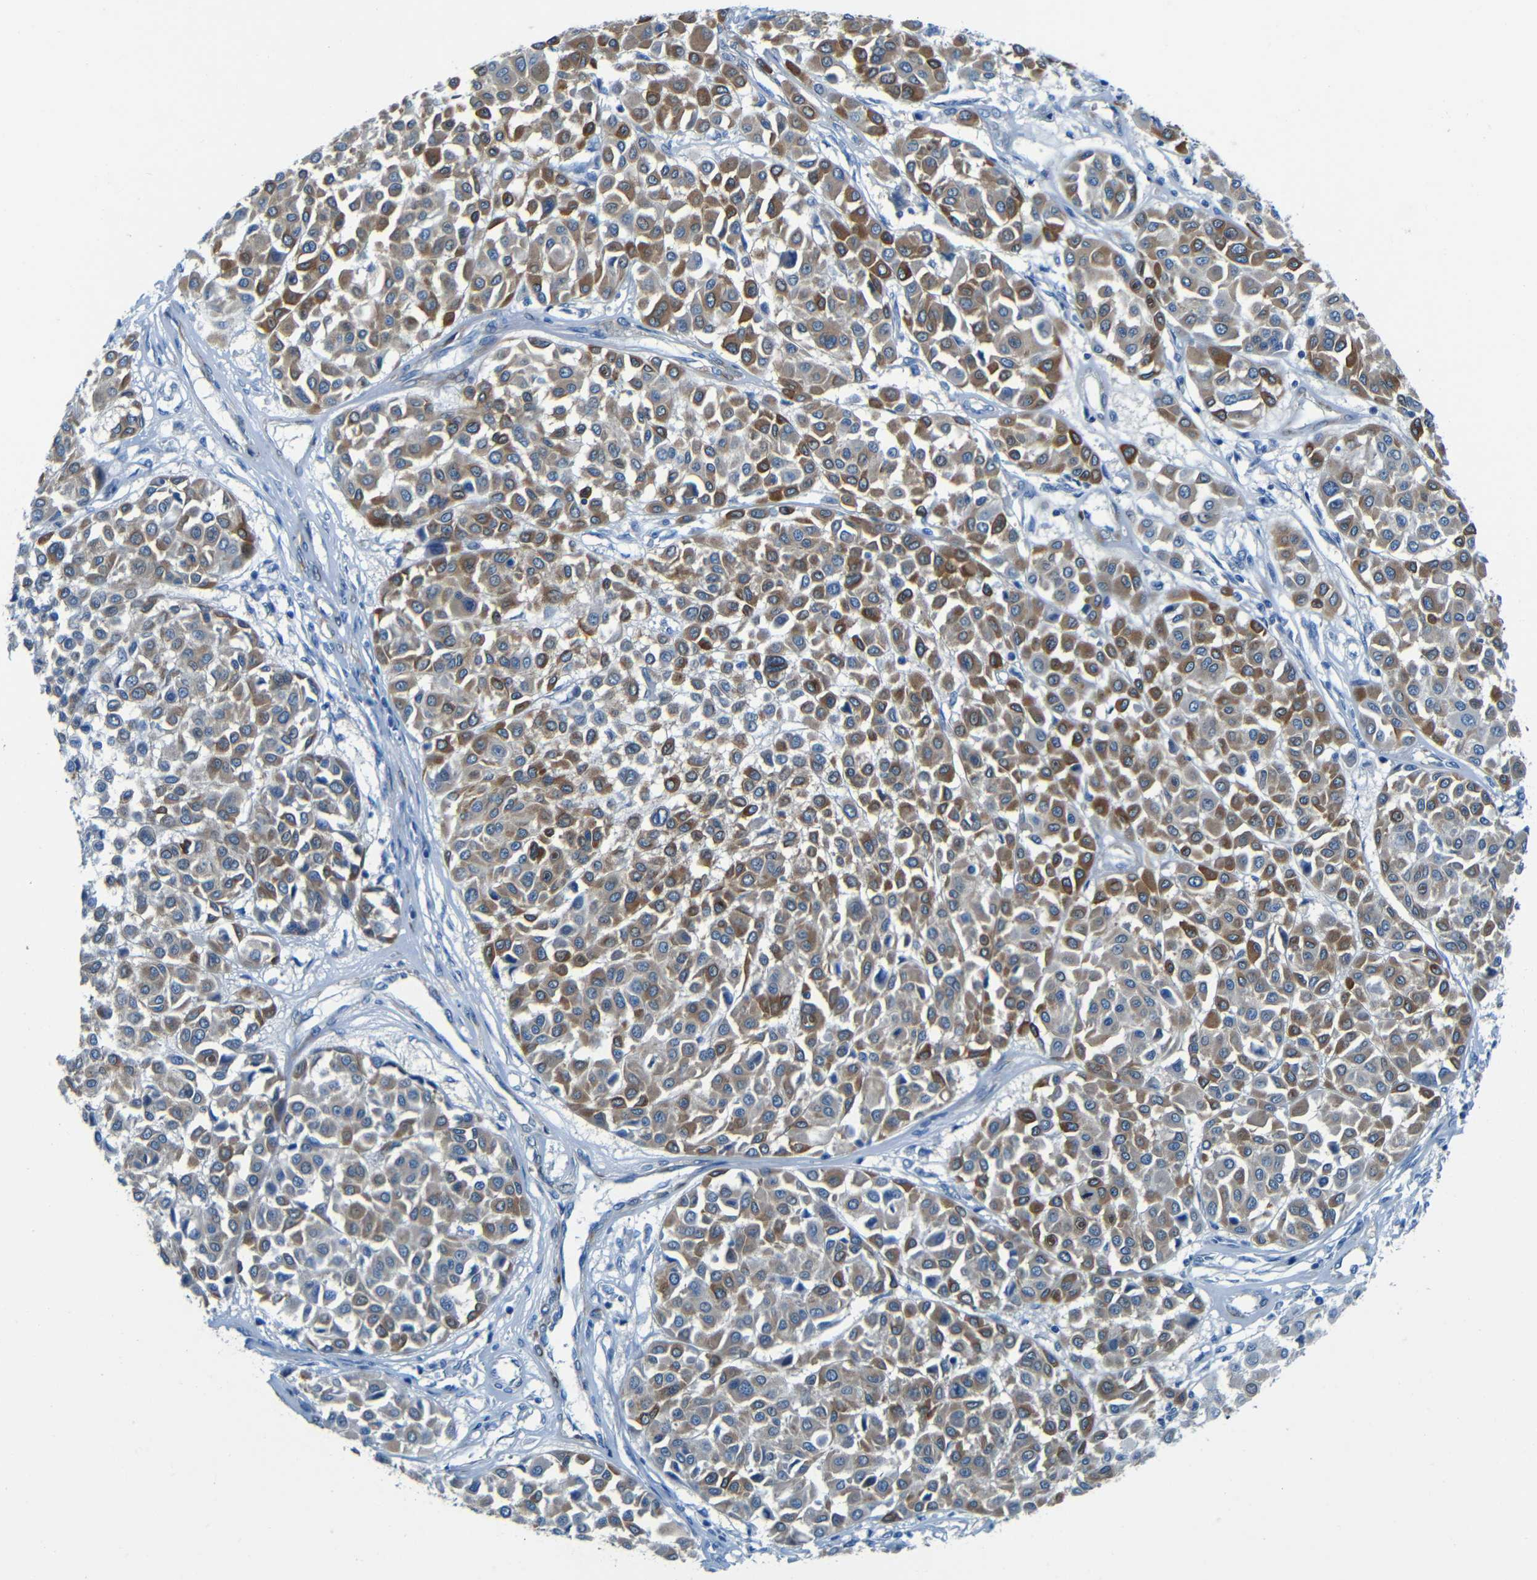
{"staining": {"intensity": "moderate", "quantity": ">75%", "location": "cytoplasmic/membranous"}, "tissue": "melanoma", "cell_type": "Tumor cells", "image_type": "cancer", "snomed": [{"axis": "morphology", "description": "Malignant melanoma, Metastatic site"}, {"axis": "topography", "description": "Soft tissue"}], "caption": "Tumor cells exhibit medium levels of moderate cytoplasmic/membranous positivity in about >75% of cells in human malignant melanoma (metastatic site). (DAB IHC, brown staining for protein, blue staining for nuclei).", "gene": "MAP2", "patient": {"sex": "male", "age": 41}}